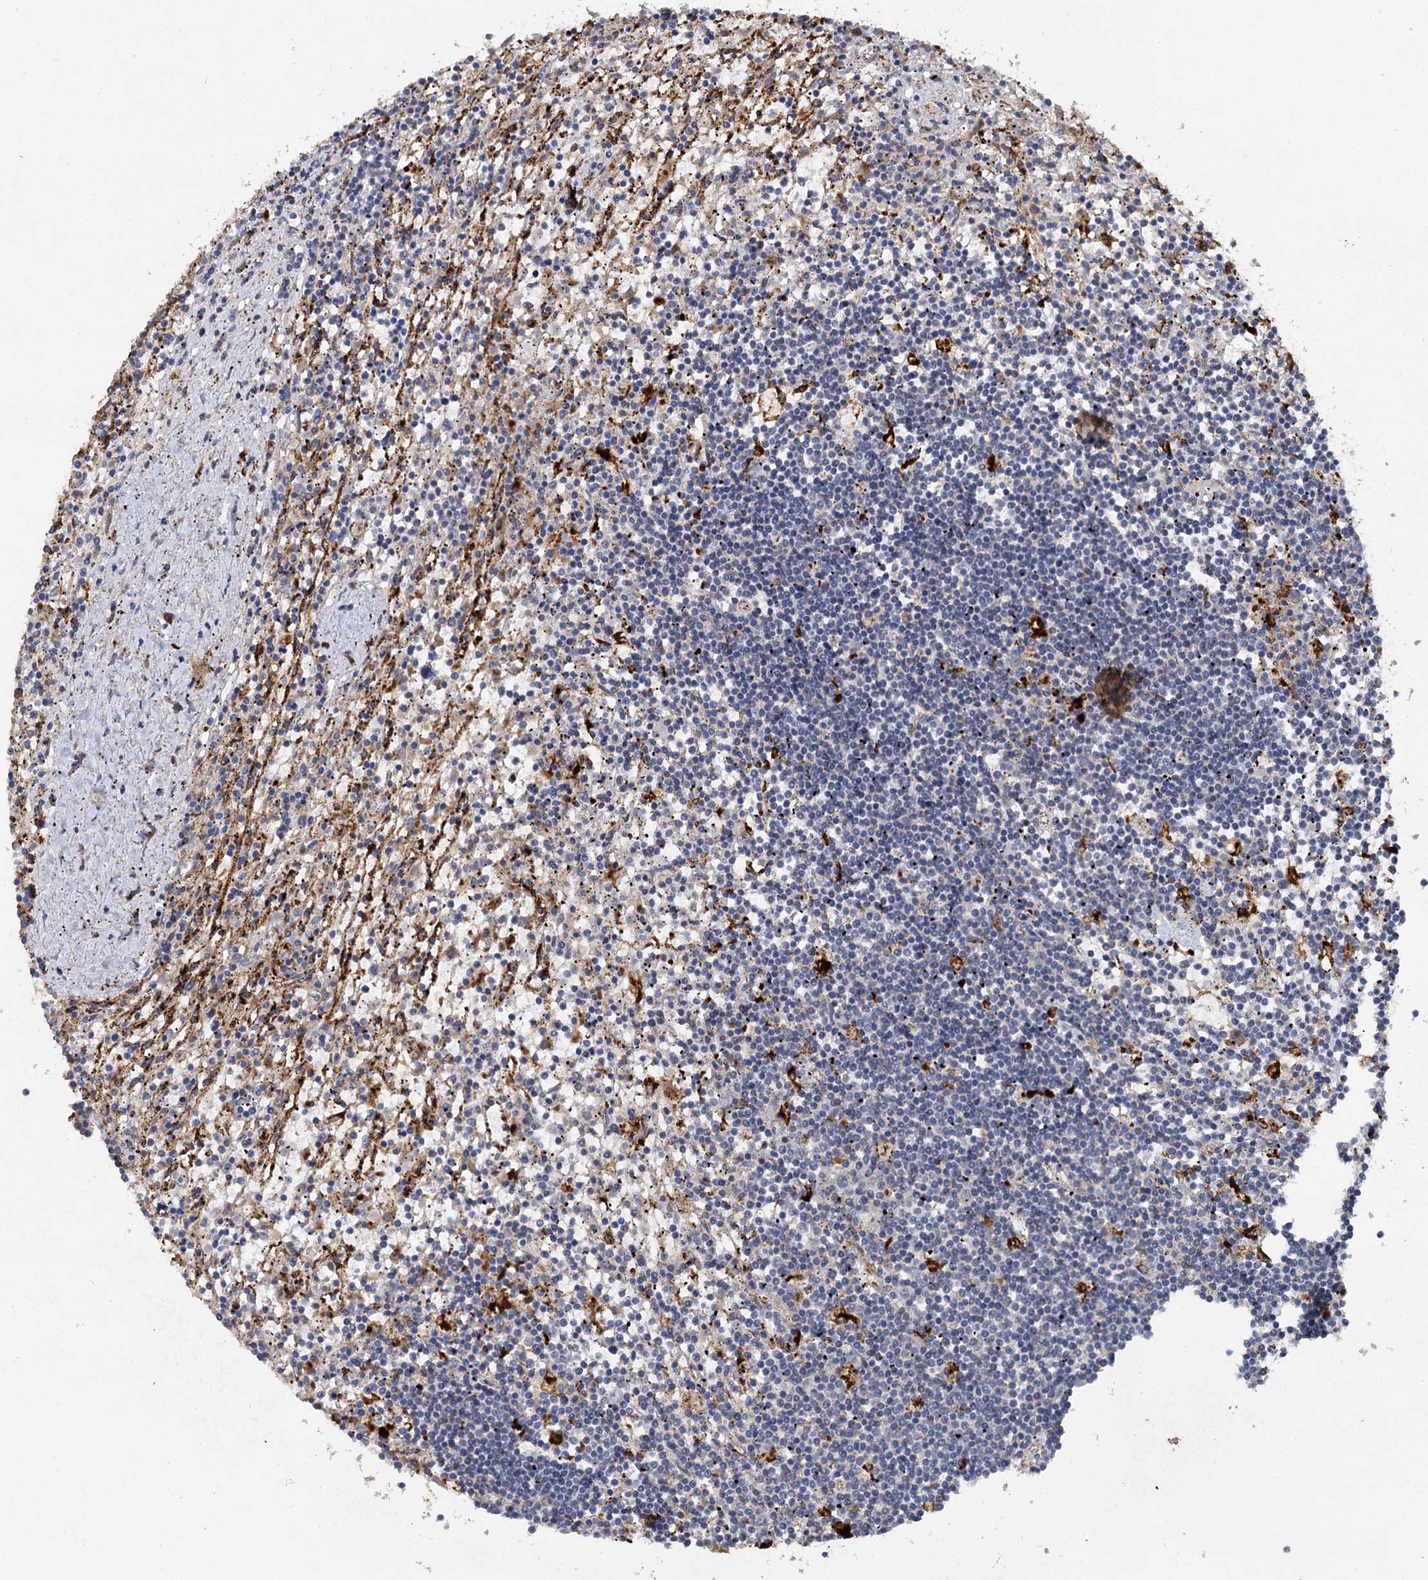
{"staining": {"intensity": "strong", "quantity": "<25%", "location": "cytoplasmic/membranous"}, "tissue": "lymphoma", "cell_type": "Tumor cells", "image_type": "cancer", "snomed": [{"axis": "morphology", "description": "Malignant lymphoma, non-Hodgkin's type, Low grade"}, {"axis": "topography", "description": "Spleen"}], "caption": "DAB immunohistochemical staining of human lymphoma exhibits strong cytoplasmic/membranous protein expression in about <25% of tumor cells.", "gene": "GBA1", "patient": {"sex": "male", "age": 76}}